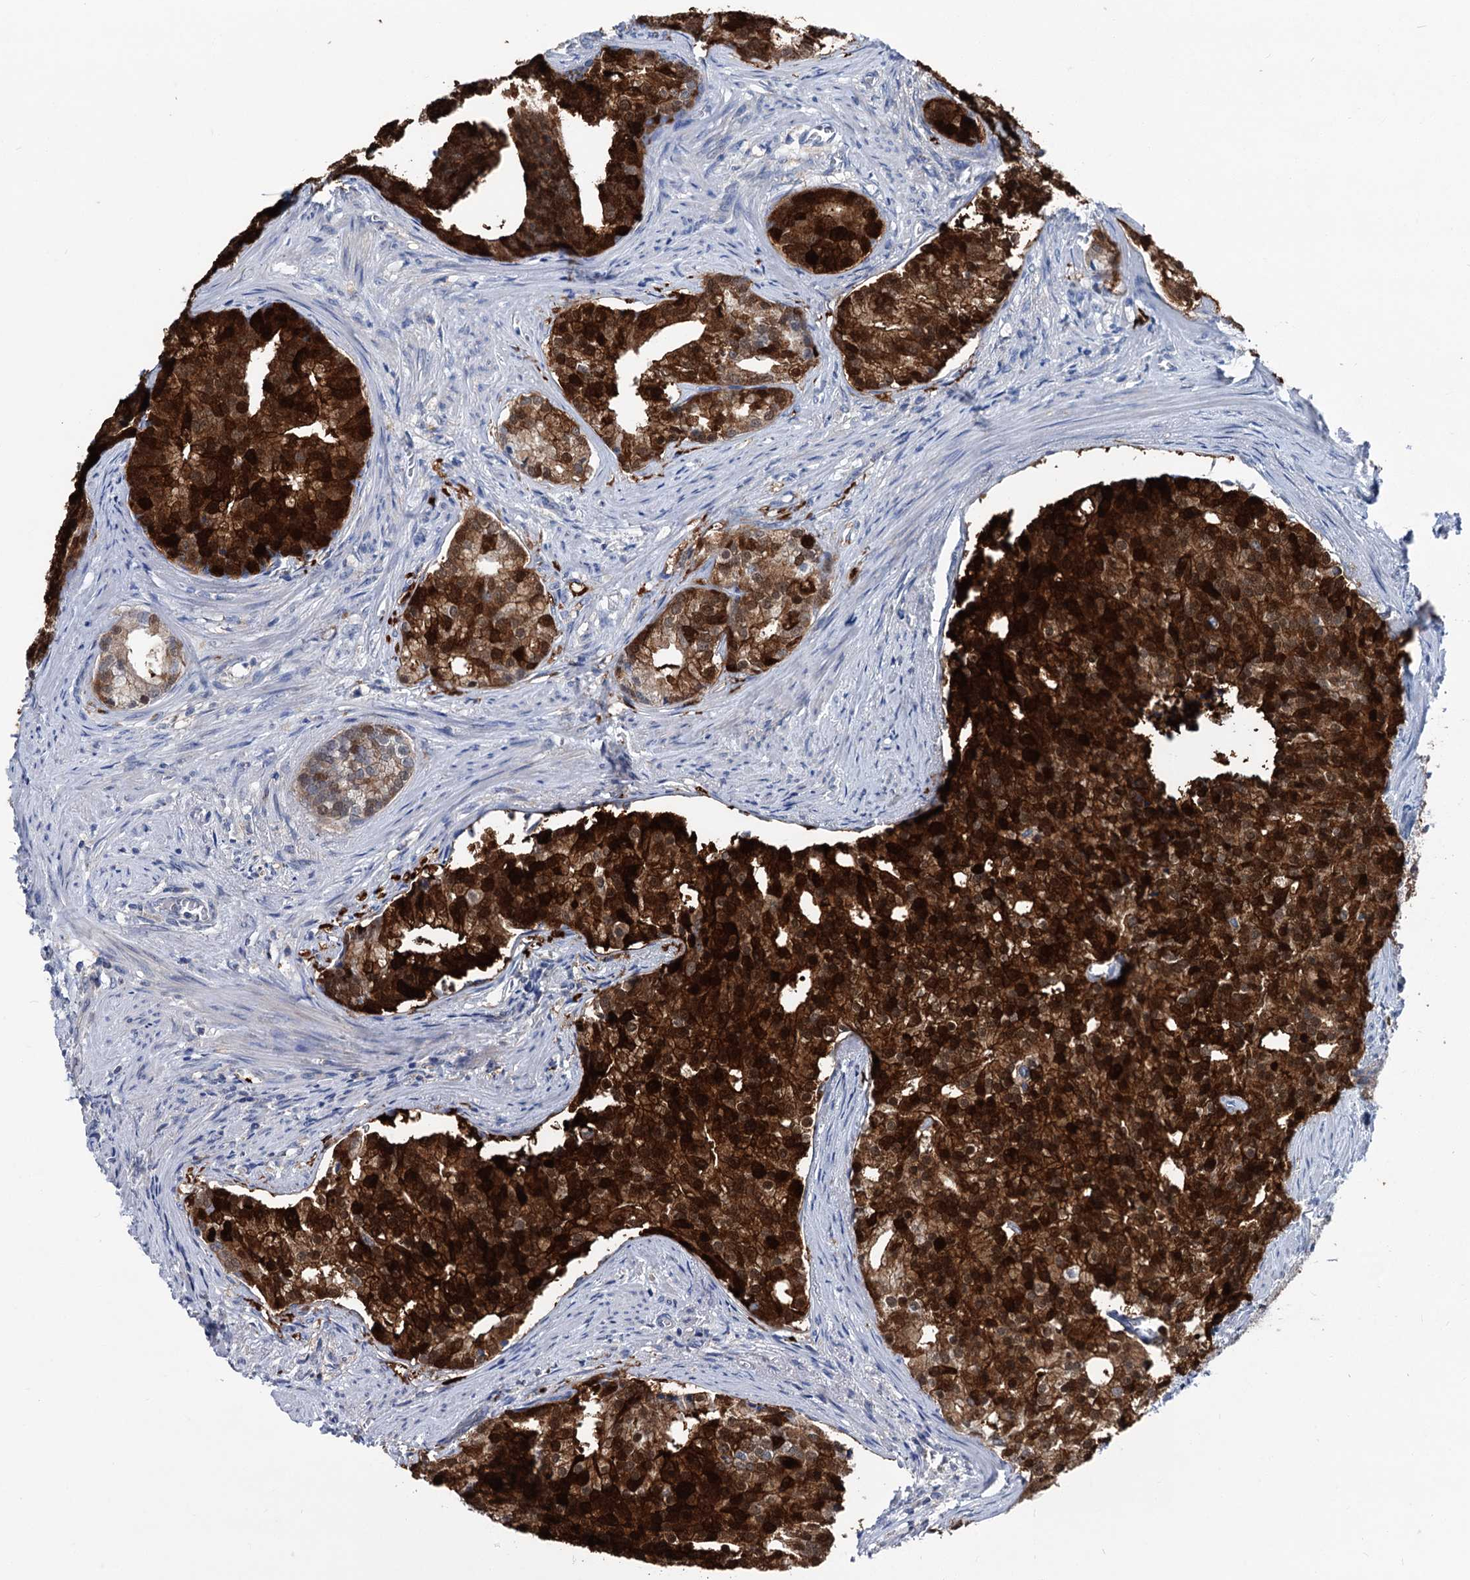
{"staining": {"intensity": "strong", "quantity": ">75%", "location": "cytoplasmic/membranous,nuclear"}, "tissue": "prostate cancer", "cell_type": "Tumor cells", "image_type": "cancer", "snomed": [{"axis": "morphology", "description": "Adenocarcinoma, Low grade"}, {"axis": "topography", "description": "Prostate"}], "caption": "A histopathology image of prostate cancer stained for a protein exhibits strong cytoplasmic/membranous and nuclear brown staining in tumor cells.", "gene": "GLO1", "patient": {"sex": "male", "age": 71}}